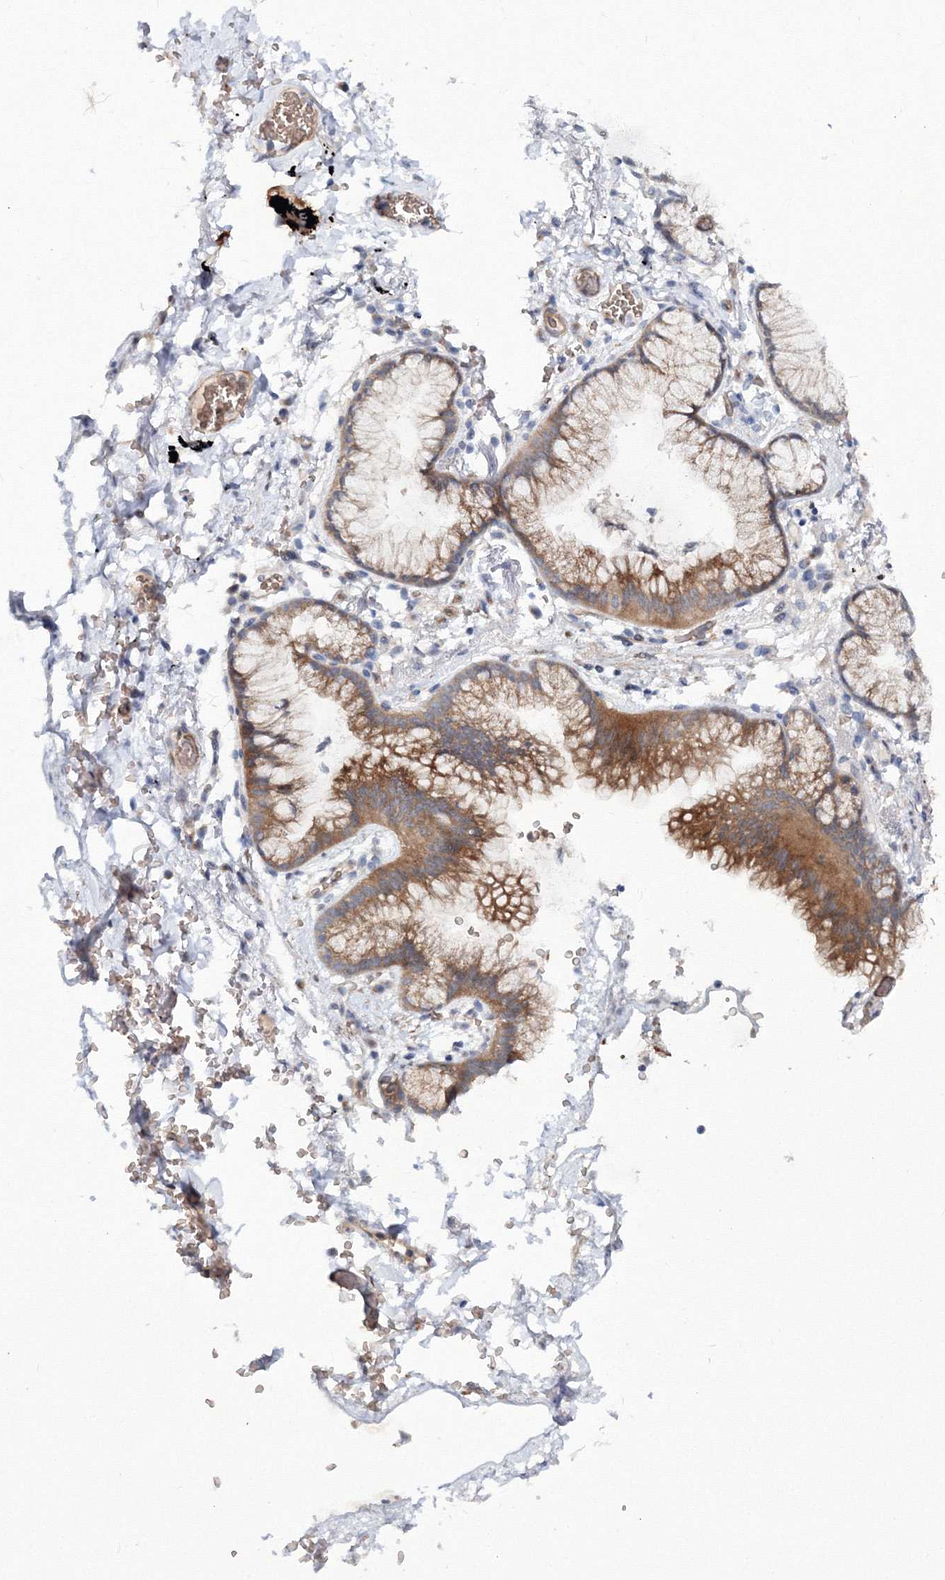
{"staining": {"intensity": "moderate", "quantity": ">75%", "location": "cytoplasmic/membranous"}, "tissue": "lung cancer", "cell_type": "Tumor cells", "image_type": "cancer", "snomed": [{"axis": "morphology", "description": "Adenocarcinoma, NOS"}, {"axis": "topography", "description": "Lung"}], "caption": "Human lung cancer stained with a brown dye displays moderate cytoplasmic/membranous positive staining in approximately >75% of tumor cells.", "gene": "C11orf52", "patient": {"sex": "female", "age": 70}}